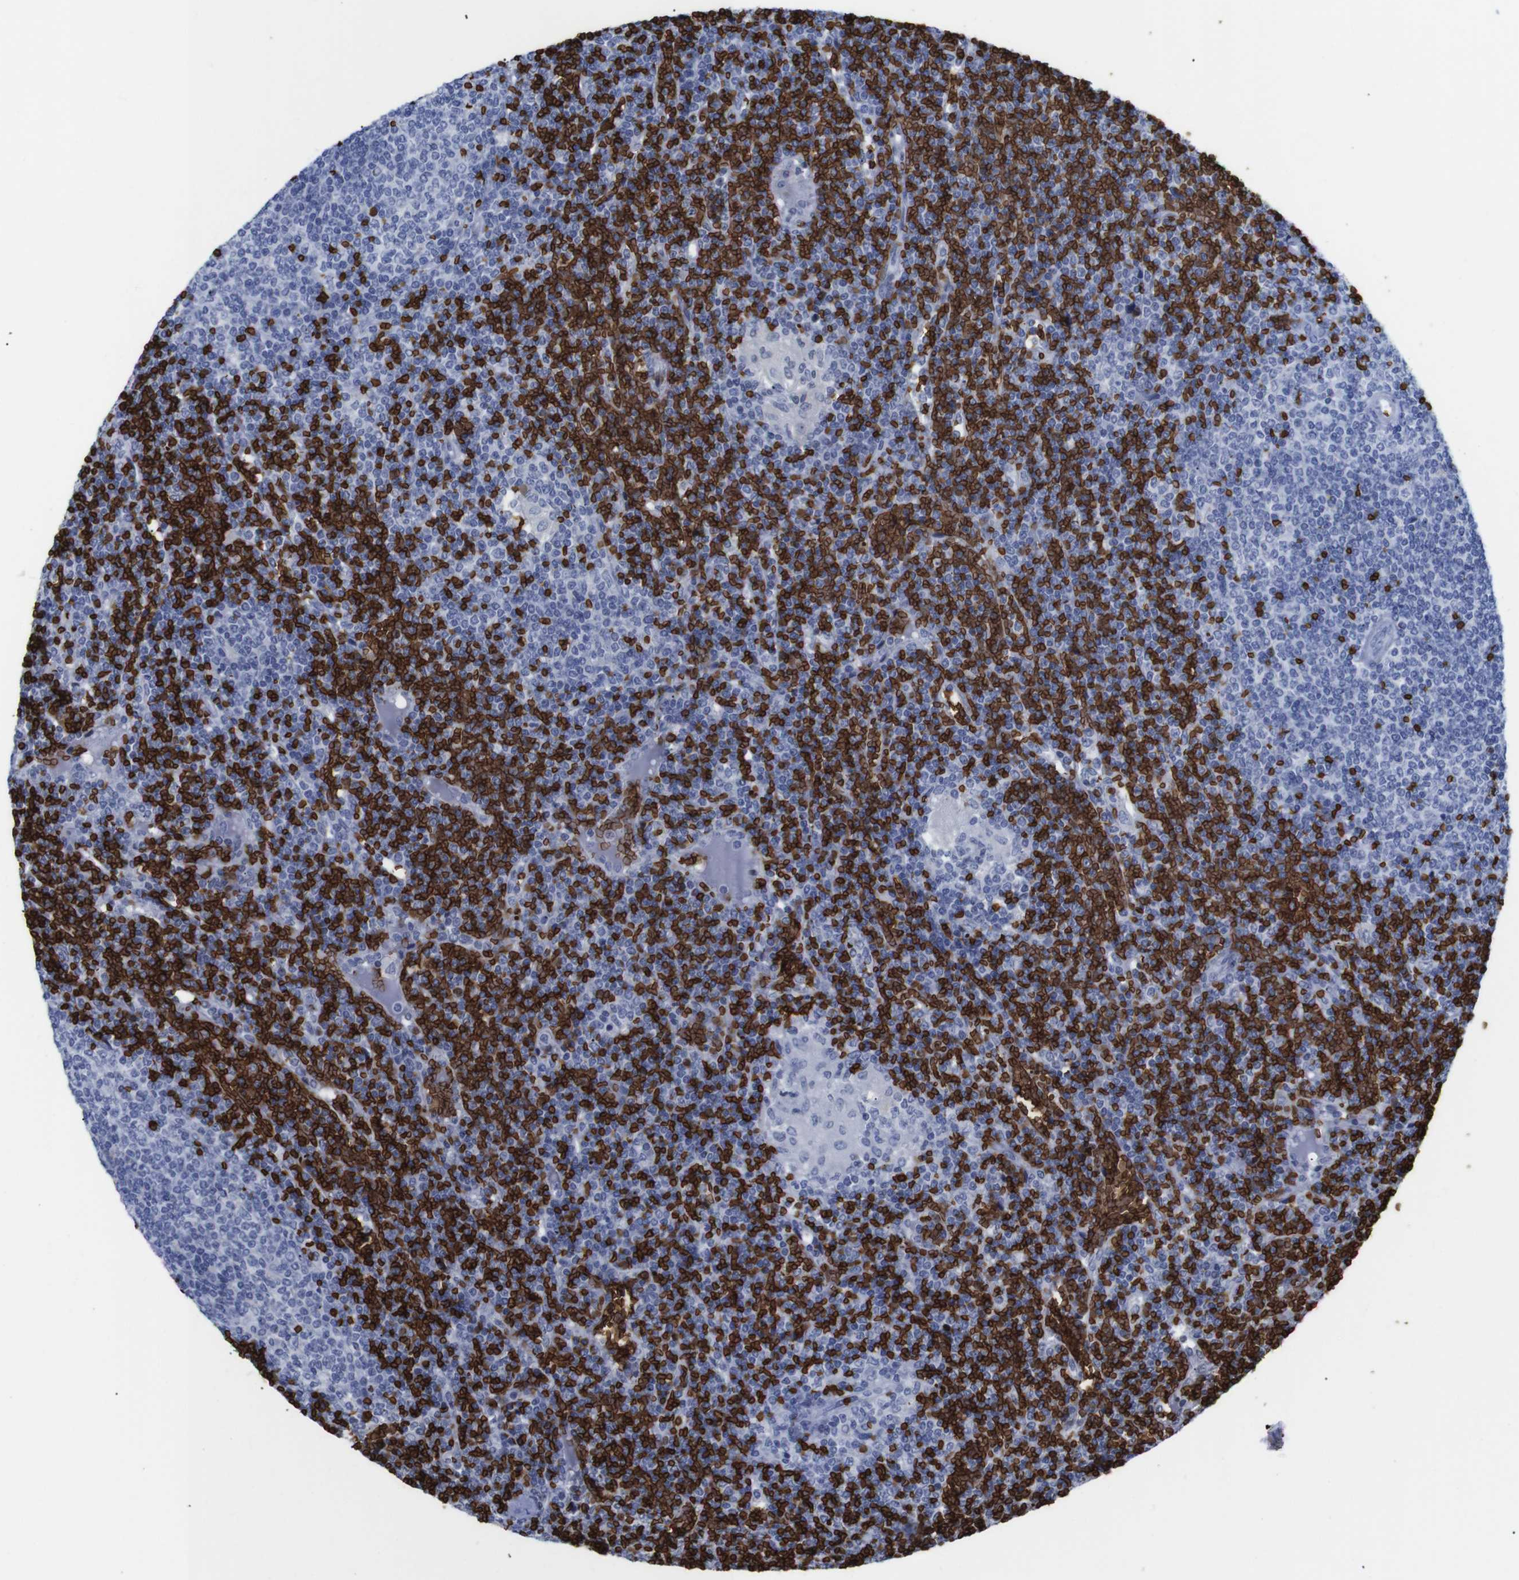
{"staining": {"intensity": "negative", "quantity": "none", "location": "none"}, "tissue": "lymphoma", "cell_type": "Tumor cells", "image_type": "cancer", "snomed": [{"axis": "morphology", "description": "Malignant lymphoma, non-Hodgkin's type, Low grade"}, {"axis": "topography", "description": "Spleen"}], "caption": "DAB (3,3'-diaminobenzidine) immunohistochemical staining of low-grade malignant lymphoma, non-Hodgkin's type demonstrates no significant positivity in tumor cells.", "gene": "S1PR2", "patient": {"sex": "female", "age": 19}}